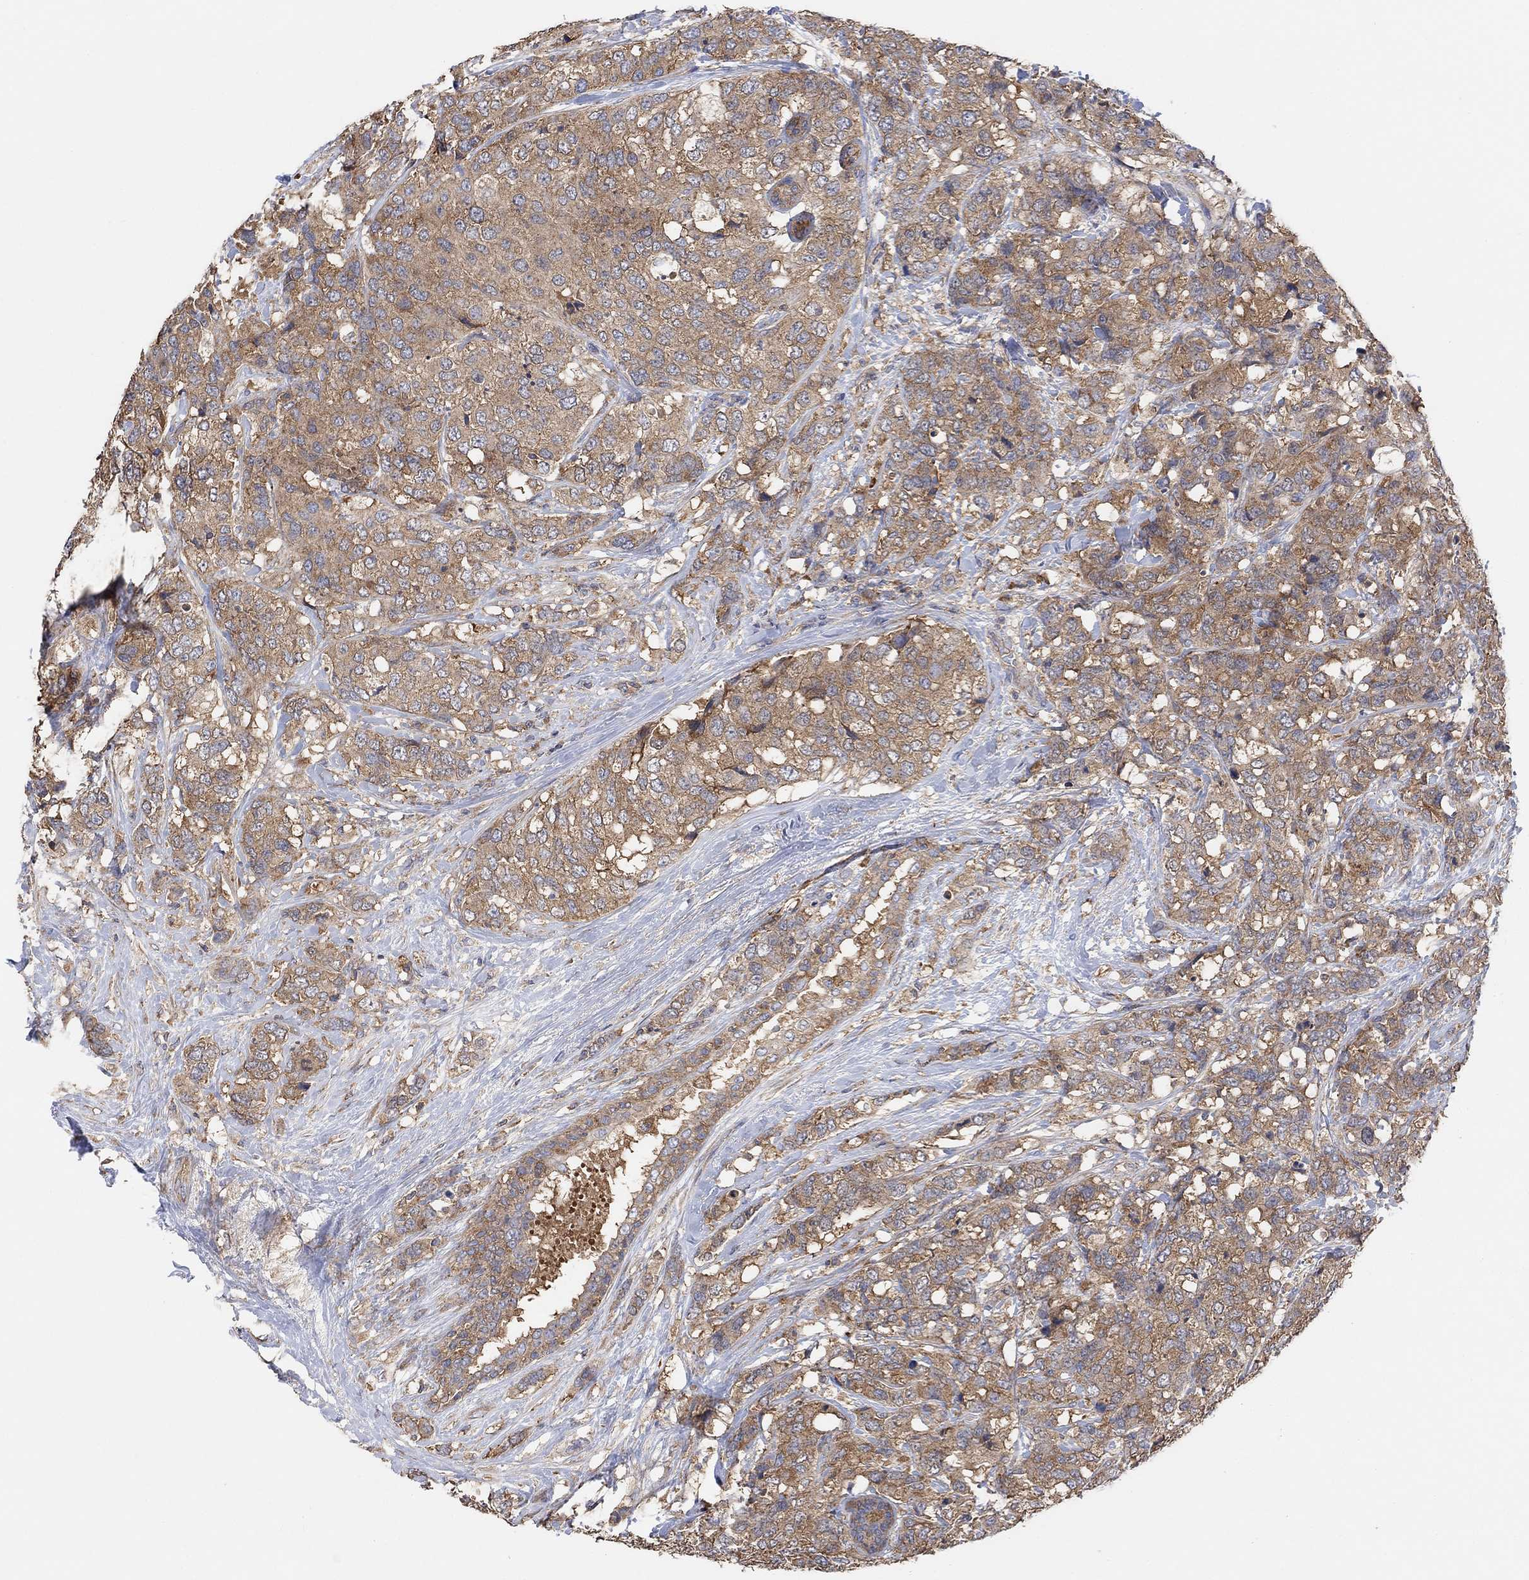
{"staining": {"intensity": "weak", "quantity": ">75%", "location": "cytoplasmic/membranous"}, "tissue": "breast cancer", "cell_type": "Tumor cells", "image_type": "cancer", "snomed": [{"axis": "morphology", "description": "Lobular carcinoma"}, {"axis": "topography", "description": "Breast"}], "caption": "A photomicrograph of human breast cancer stained for a protein displays weak cytoplasmic/membranous brown staining in tumor cells. (IHC, brightfield microscopy, high magnification).", "gene": "BLOC1S3", "patient": {"sex": "female", "age": 59}}